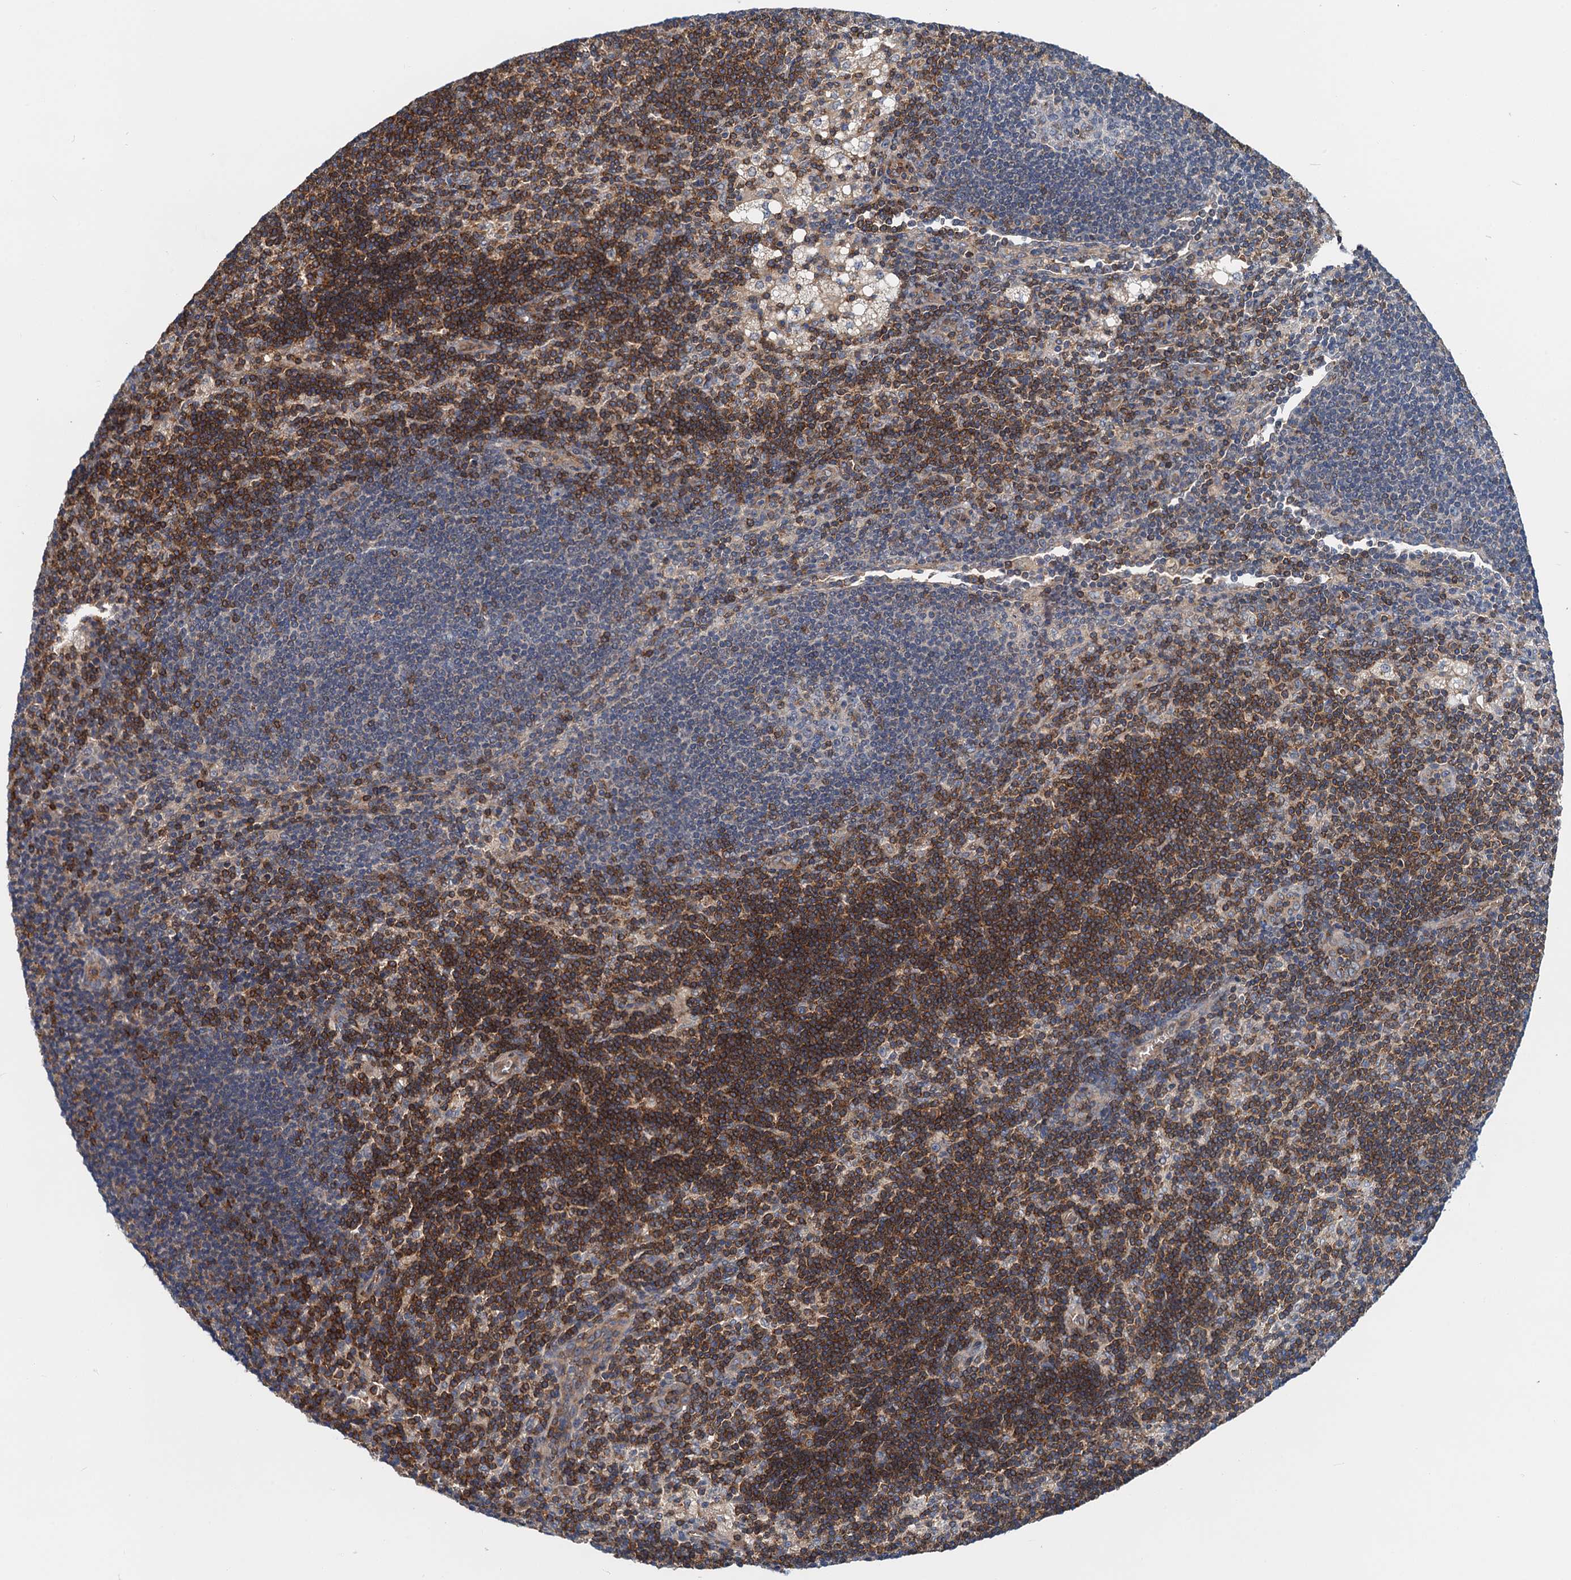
{"staining": {"intensity": "strong", "quantity": "<25%", "location": "cytoplasmic/membranous"}, "tissue": "lymph node", "cell_type": "Germinal center cells", "image_type": "normal", "snomed": [{"axis": "morphology", "description": "Normal tissue, NOS"}, {"axis": "topography", "description": "Lymph node"}], "caption": "A high-resolution photomicrograph shows IHC staining of normal lymph node, which demonstrates strong cytoplasmic/membranous positivity in about <25% of germinal center cells.", "gene": "ROGDI", "patient": {"sex": "male", "age": 24}}